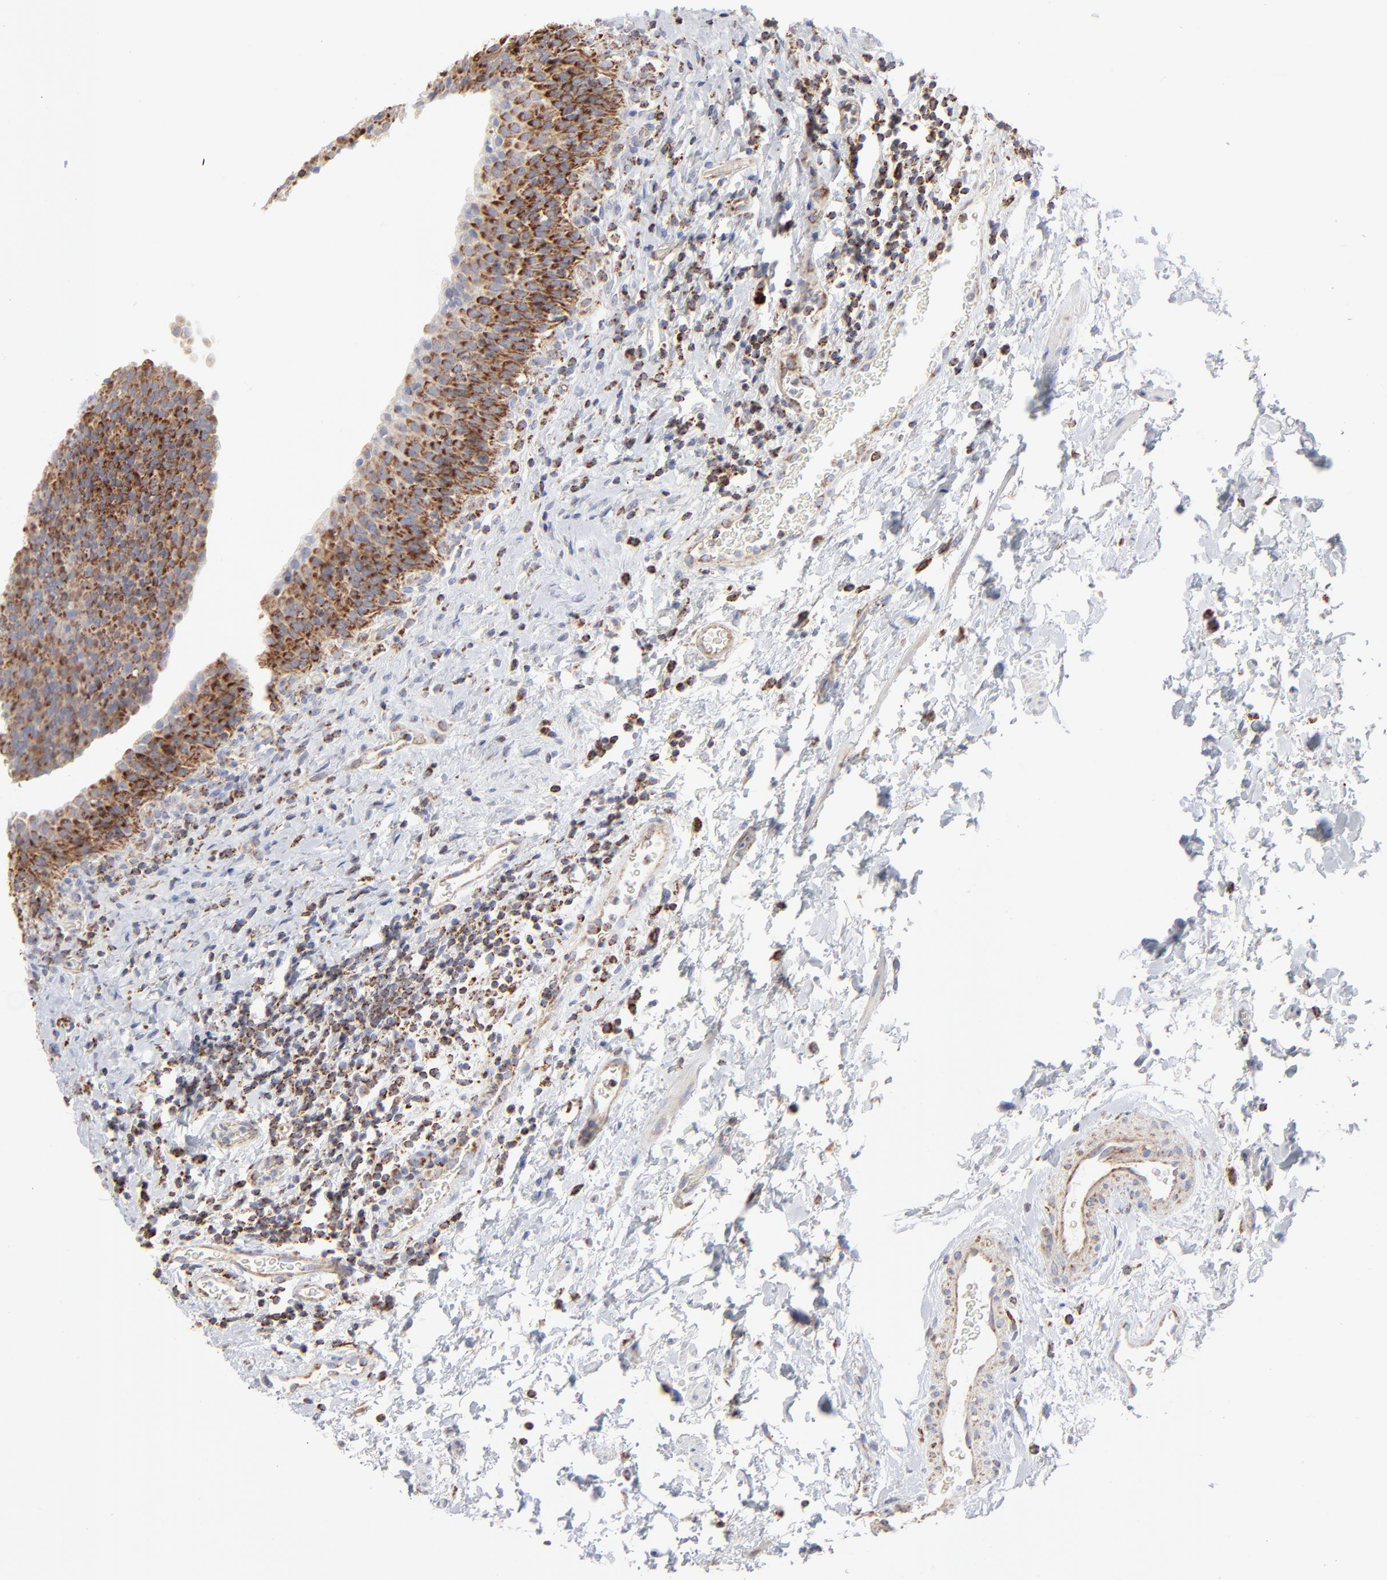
{"staining": {"intensity": "strong", "quantity": ">75%", "location": "cytoplasmic/membranous"}, "tissue": "urinary bladder", "cell_type": "Urothelial cells", "image_type": "normal", "snomed": [{"axis": "morphology", "description": "Normal tissue, NOS"}, {"axis": "topography", "description": "Urinary bladder"}], "caption": "A high amount of strong cytoplasmic/membranous expression is present in approximately >75% of urothelial cells in normal urinary bladder.", "gene": "ASB3", "patient": {"sex": "male", "age": 51}}